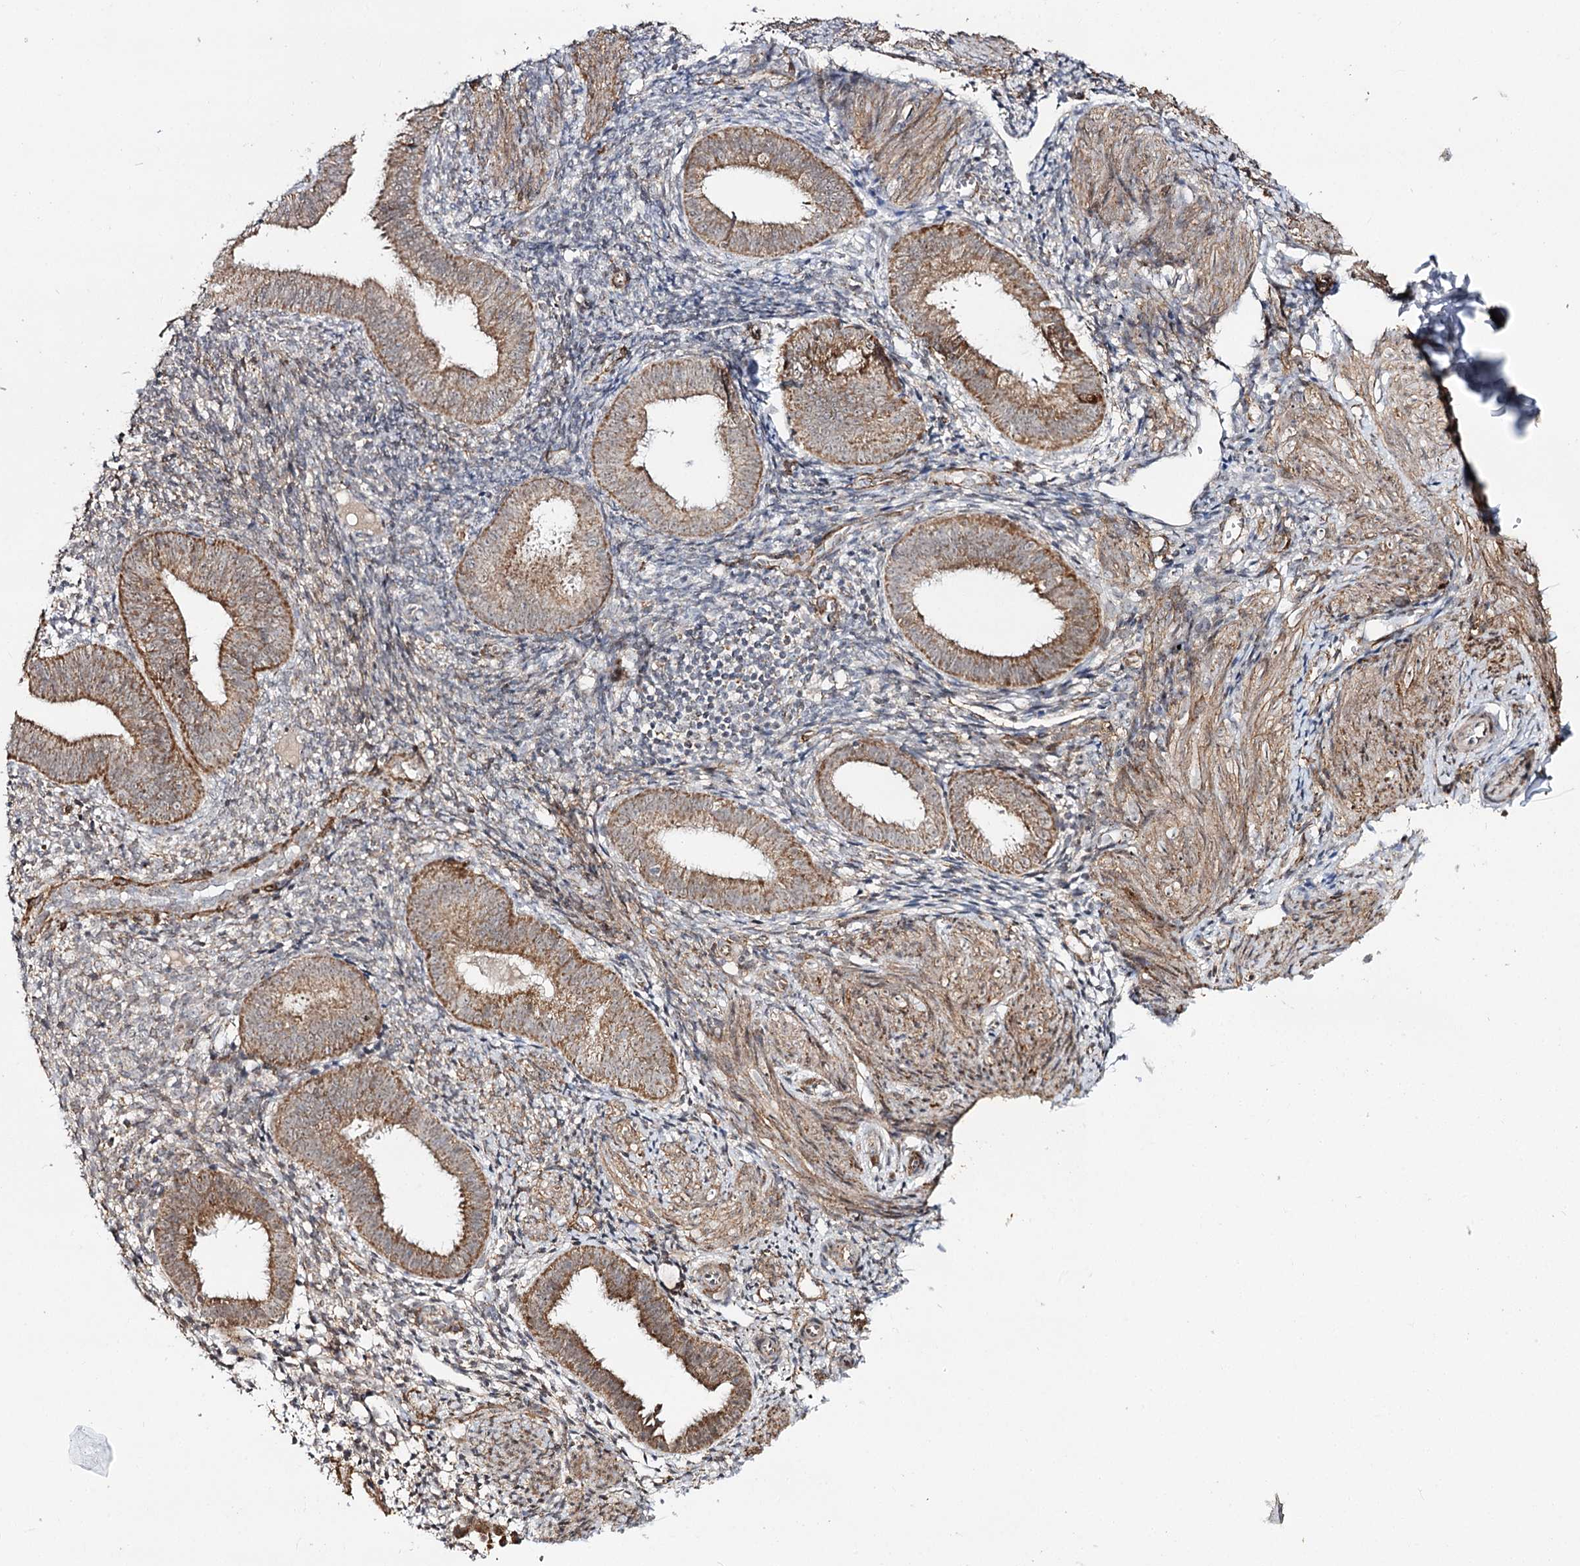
{"staining": {"intensity": "weak", "quantity": "<25%", "location": "cytoplasmic/membranous"}, "tissue": "endometrium", "cell_type": "Cells in endometrial stroma", "image_type": "normal", "snomed": [{"axis": "morphology", "description": "Normal tissue, NOS"}, {"axis": "topography", "description": "Uterus"}, {"axis": "topography", "description": "Endometrium"}], "caption": "Immunohistochemistry of unremarkable human endometrium shows no staining in cells in endometrial stroma. (DAB immunohistochemistry (IHC), high magnification).", "gene": "CBR4", "patient": {"sex": "female", "age": 48}}